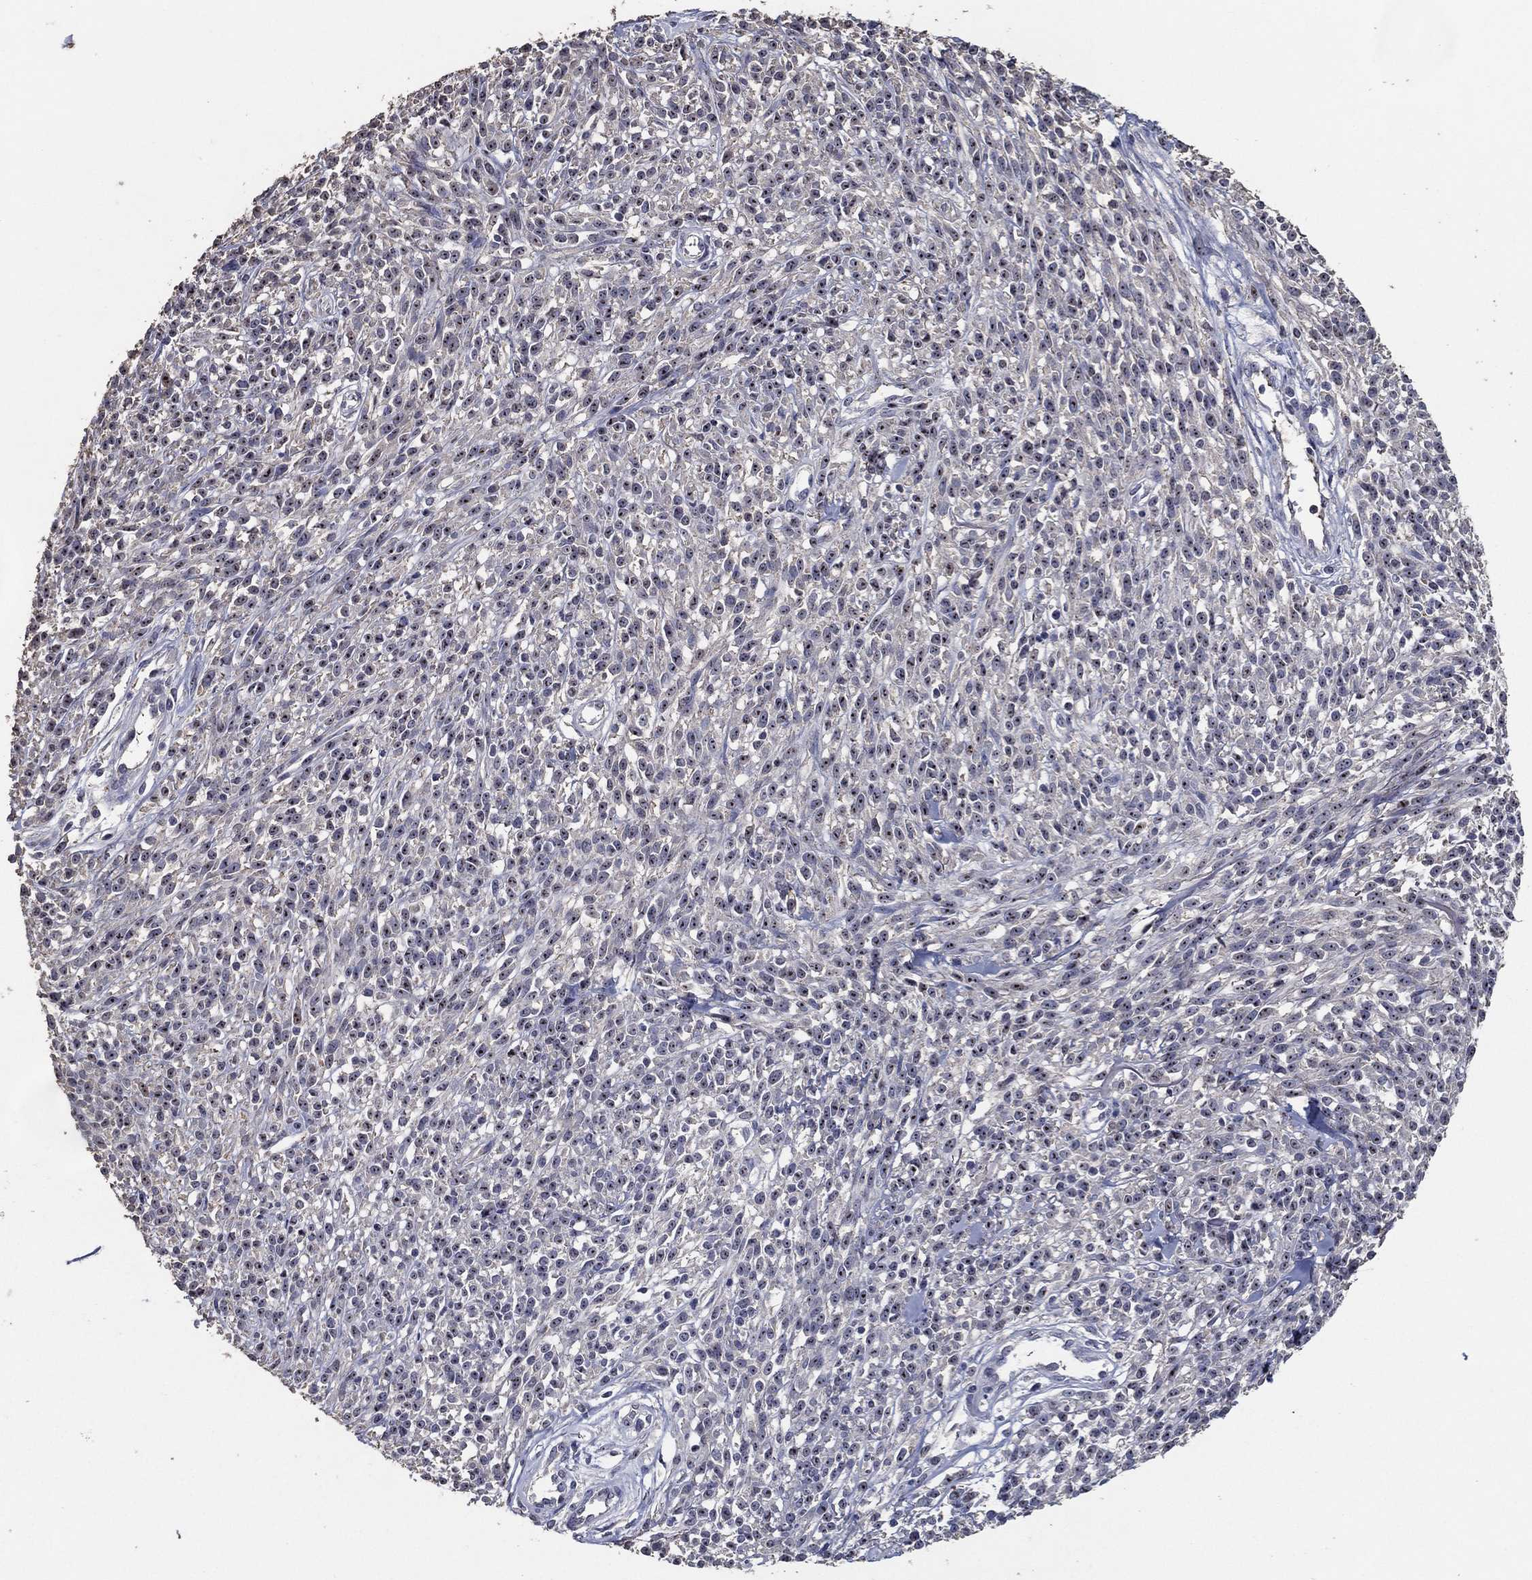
{"staining": {"intensity": "negative", "quantity": "none", "location": "none"}, "tissue": "melanoma", "cell_type": "Tumor cells", "image_type": "cancer", "snomed": [{"axis": "morphology", "description": "Malignant melanoma, NOS"}, {"axis": "topography", "description": "Skin"}, {"axis": "topography", "description": "Skin of trunk"}], "caption": "Protein analysis of malignant melanoma shows no significant expression in tumor cells.", "gene": "EFNA1", "patient": {"sex": "male", "age": 74}}